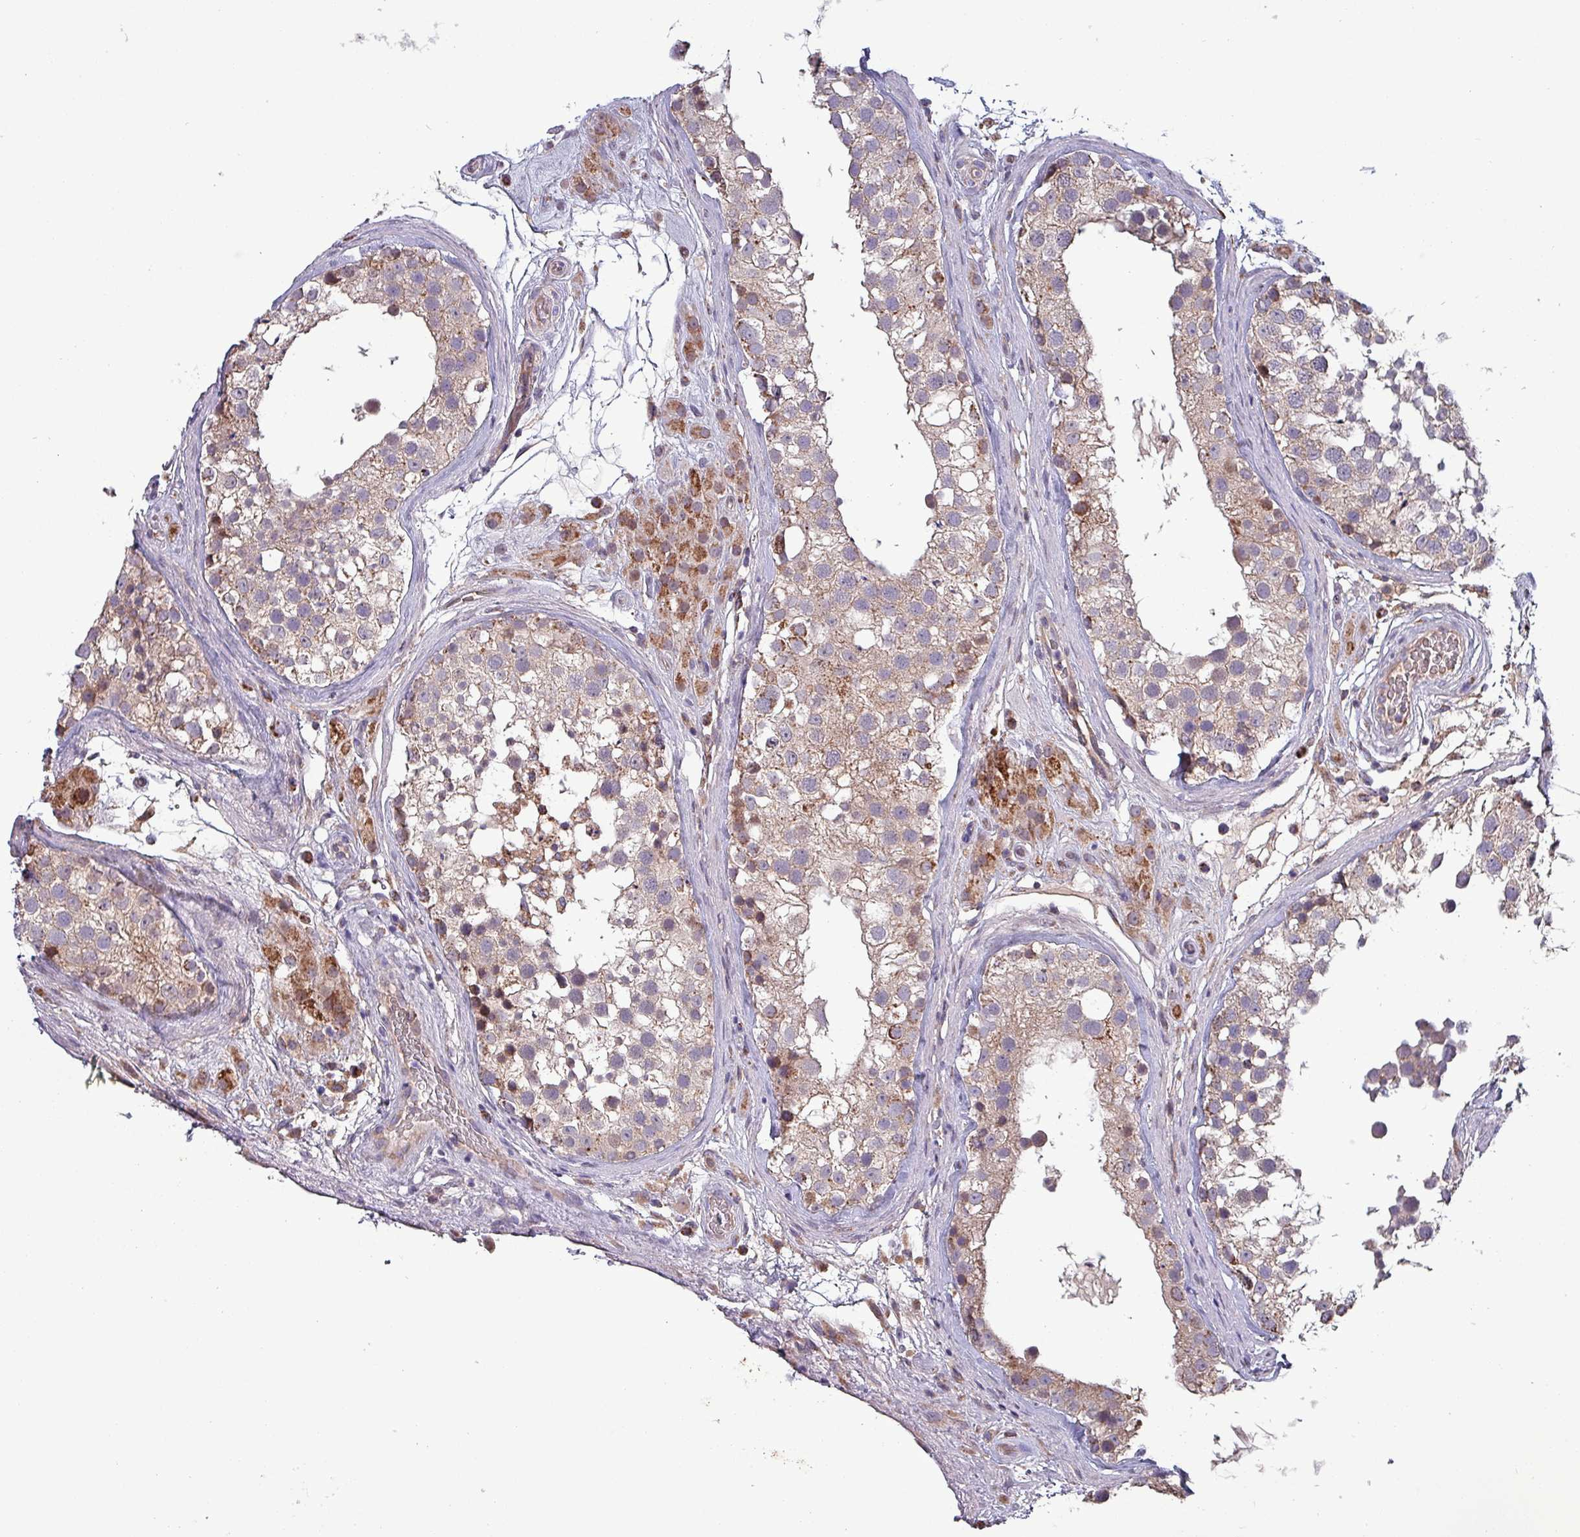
{"staining": {"intensity": "weak", "quantity": "25%-75%", "location": "cytoplasmic/membranous"}, "tissue": "testis", "cell_type": "Cells in seminiferous ducts", "image_type": "normal", "snomed": [{"axis": "morphology", "description": "Normal tissue, NOS"}, {"axis": "topography", "description": "Testis"}], "caption": "Immunohistochemistry (IHC) staining of unremarkable testis, which demonstrates low levels of weak cytoplasmic/membranous staining in approximately 25%-75% of cells in seminiferous ducts indicating weak cytoplasmic/membranous protein expression. The staining was performed using DAB (brown) for protein detection and nuclei were counterstained in hematoxylin (blue).", "gene": "ZNF322", "patient": {"sex": "male", "age": 46}}